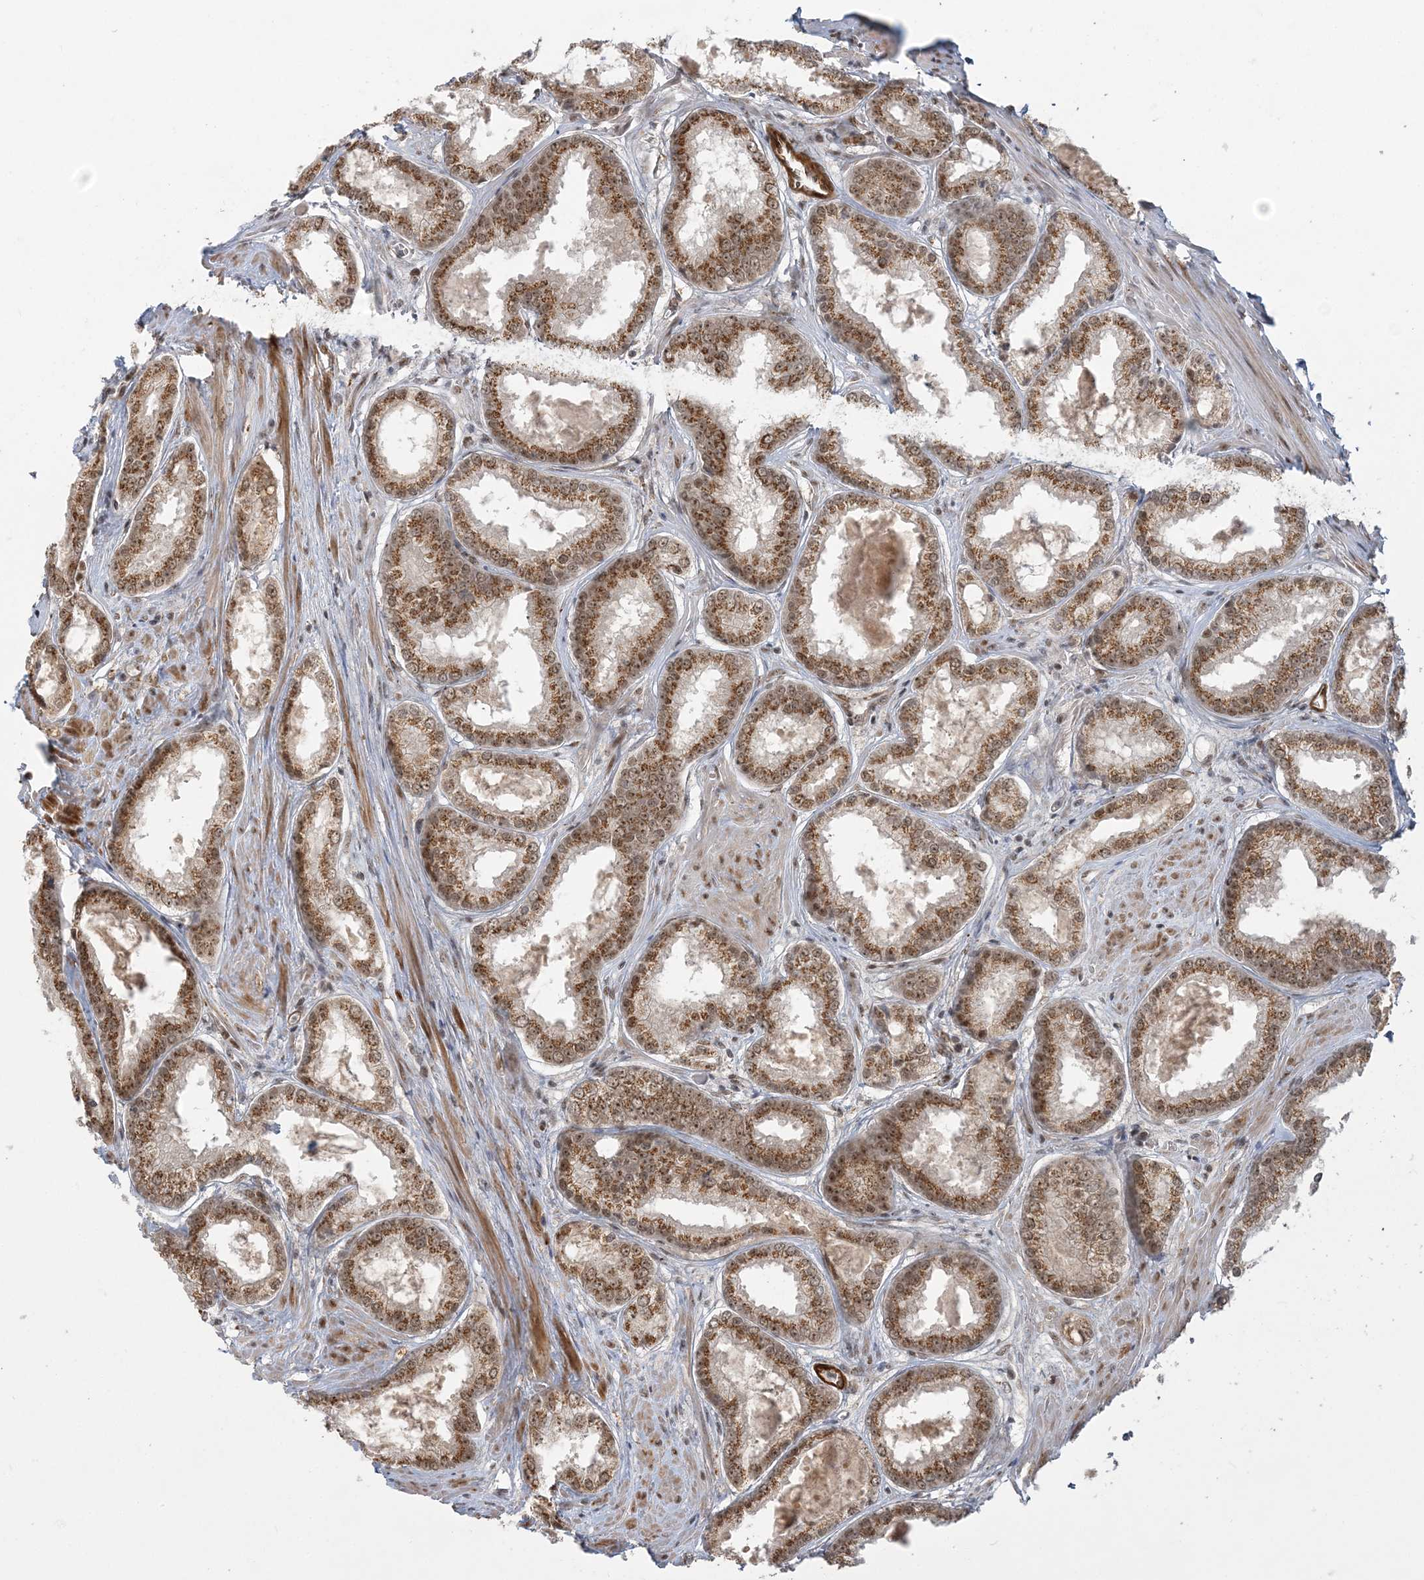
{"staining": {"intensity": "moderate", "quantity": ">75%", "location": "cytoplasmic/membranous,nuclear"}, "tissue": "prostate cancer", "cell_type": "Tumor cells", "image_type": "cancer", "snomed": [{"axis": "morphology", "description": "Adenocarcinoma, Low grade"}, {"axis": "topography", "description": "Prostate"}], "caption": "IHC image of neoplastic tissue: human prostate cancer stained using IHC displays medium levels of moderate protein expression localized specifically in the cytoplasmic/membranous and nuclear of tumor cells, appearing as a cytoplasmic/membranous and nuclear brown color.", "gene": "PLRG1", "patient": {"sex": "male", "age": 64}}